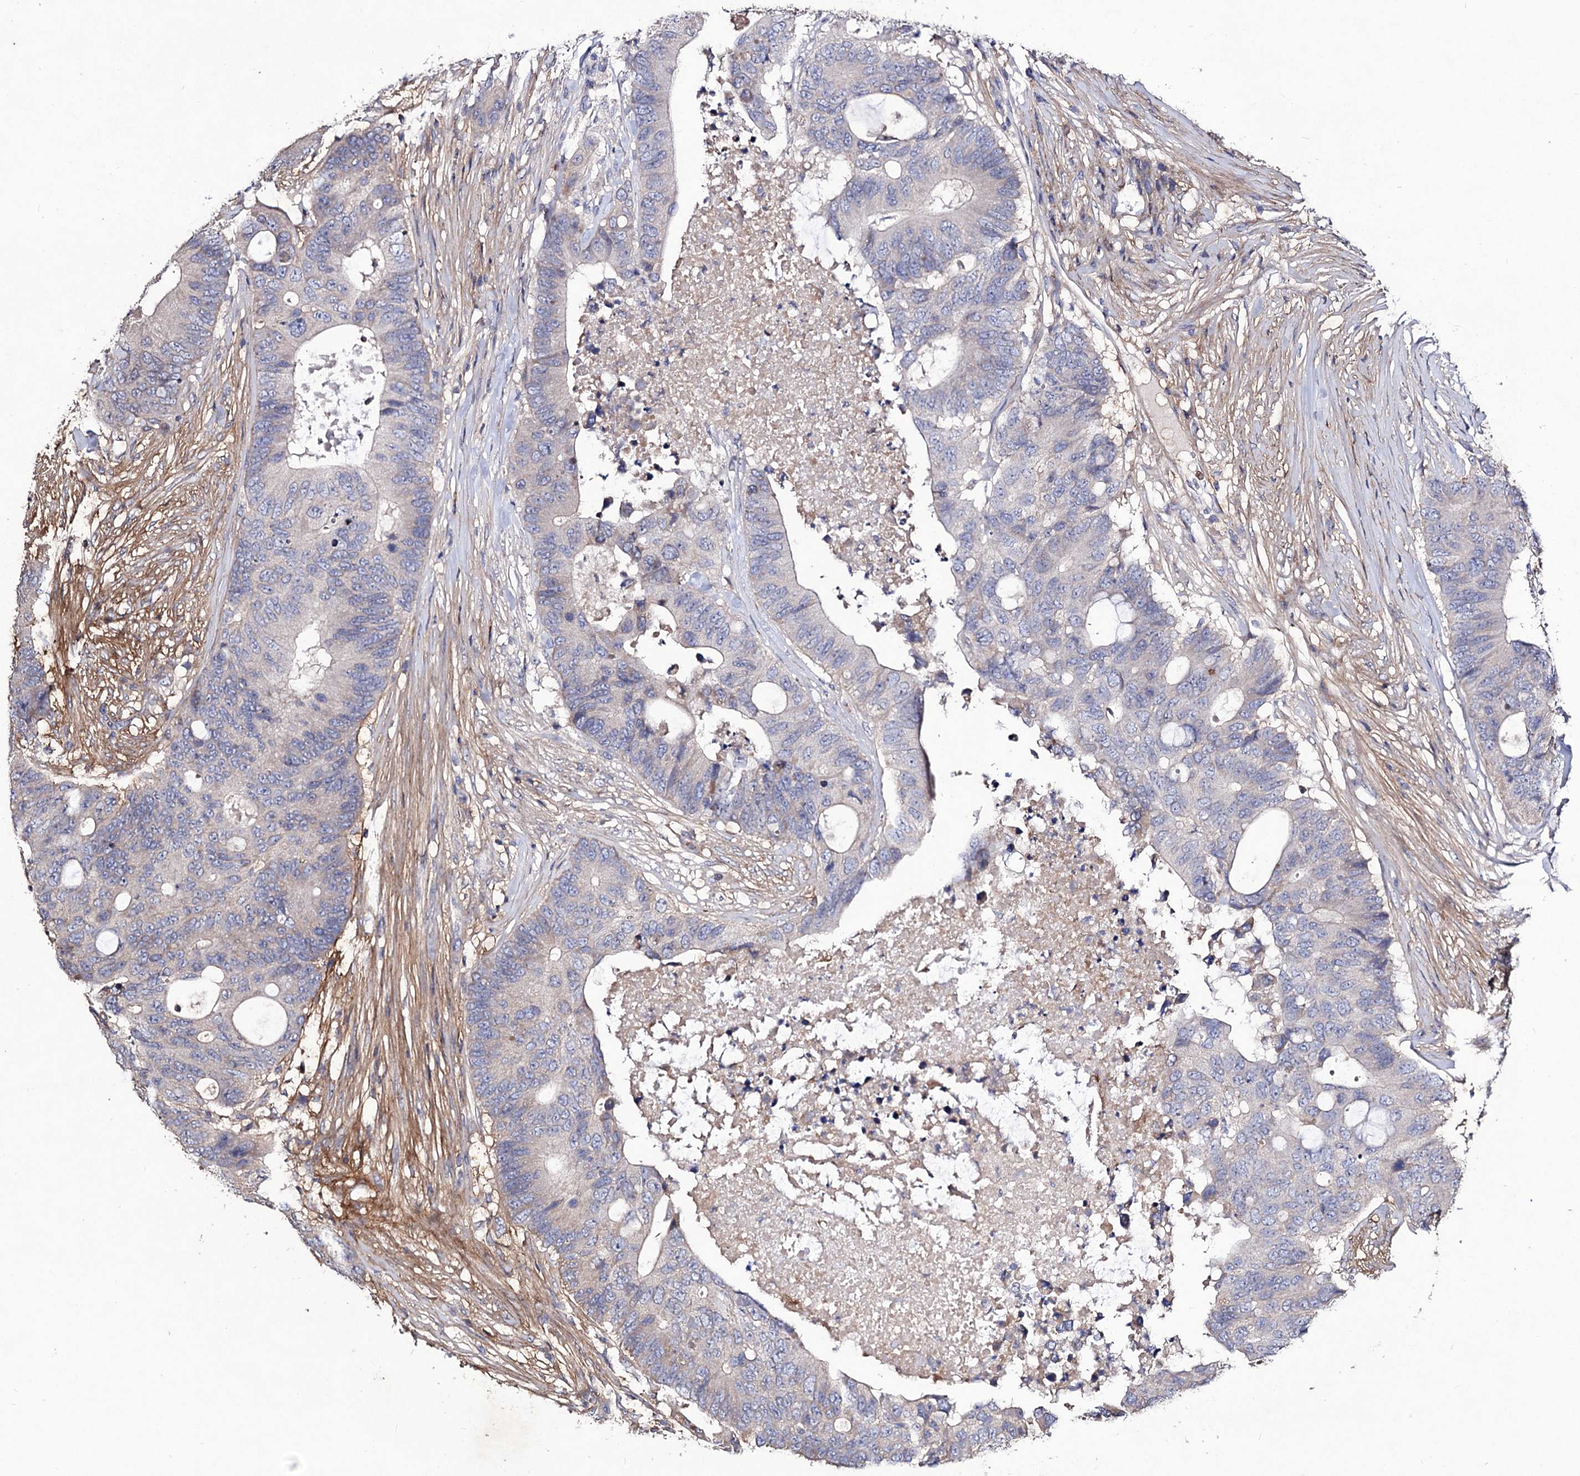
{"staining": {"intensity": "negative", "quantity": "none", "location": "none"}, "tissue": "colorectal cancer", "cell_type": "Tumor cells", "image_type": "cancer", "snomed": [{"axis": "morphology", "description": "Adenocarcinoma, NOS"}, {"axis": "topography", "description": "Colon"}], "caption": "High magnification brightfield microscopy of colorectal adenocarcinoma stained with DAB (3,3'-diaminobenzidine) (brown) and counterstained with hematoxylin (blue): tumor cells show no significant positivity.", "gene": "MYO1H", "patient": {"sex": "male", "age": 71}}